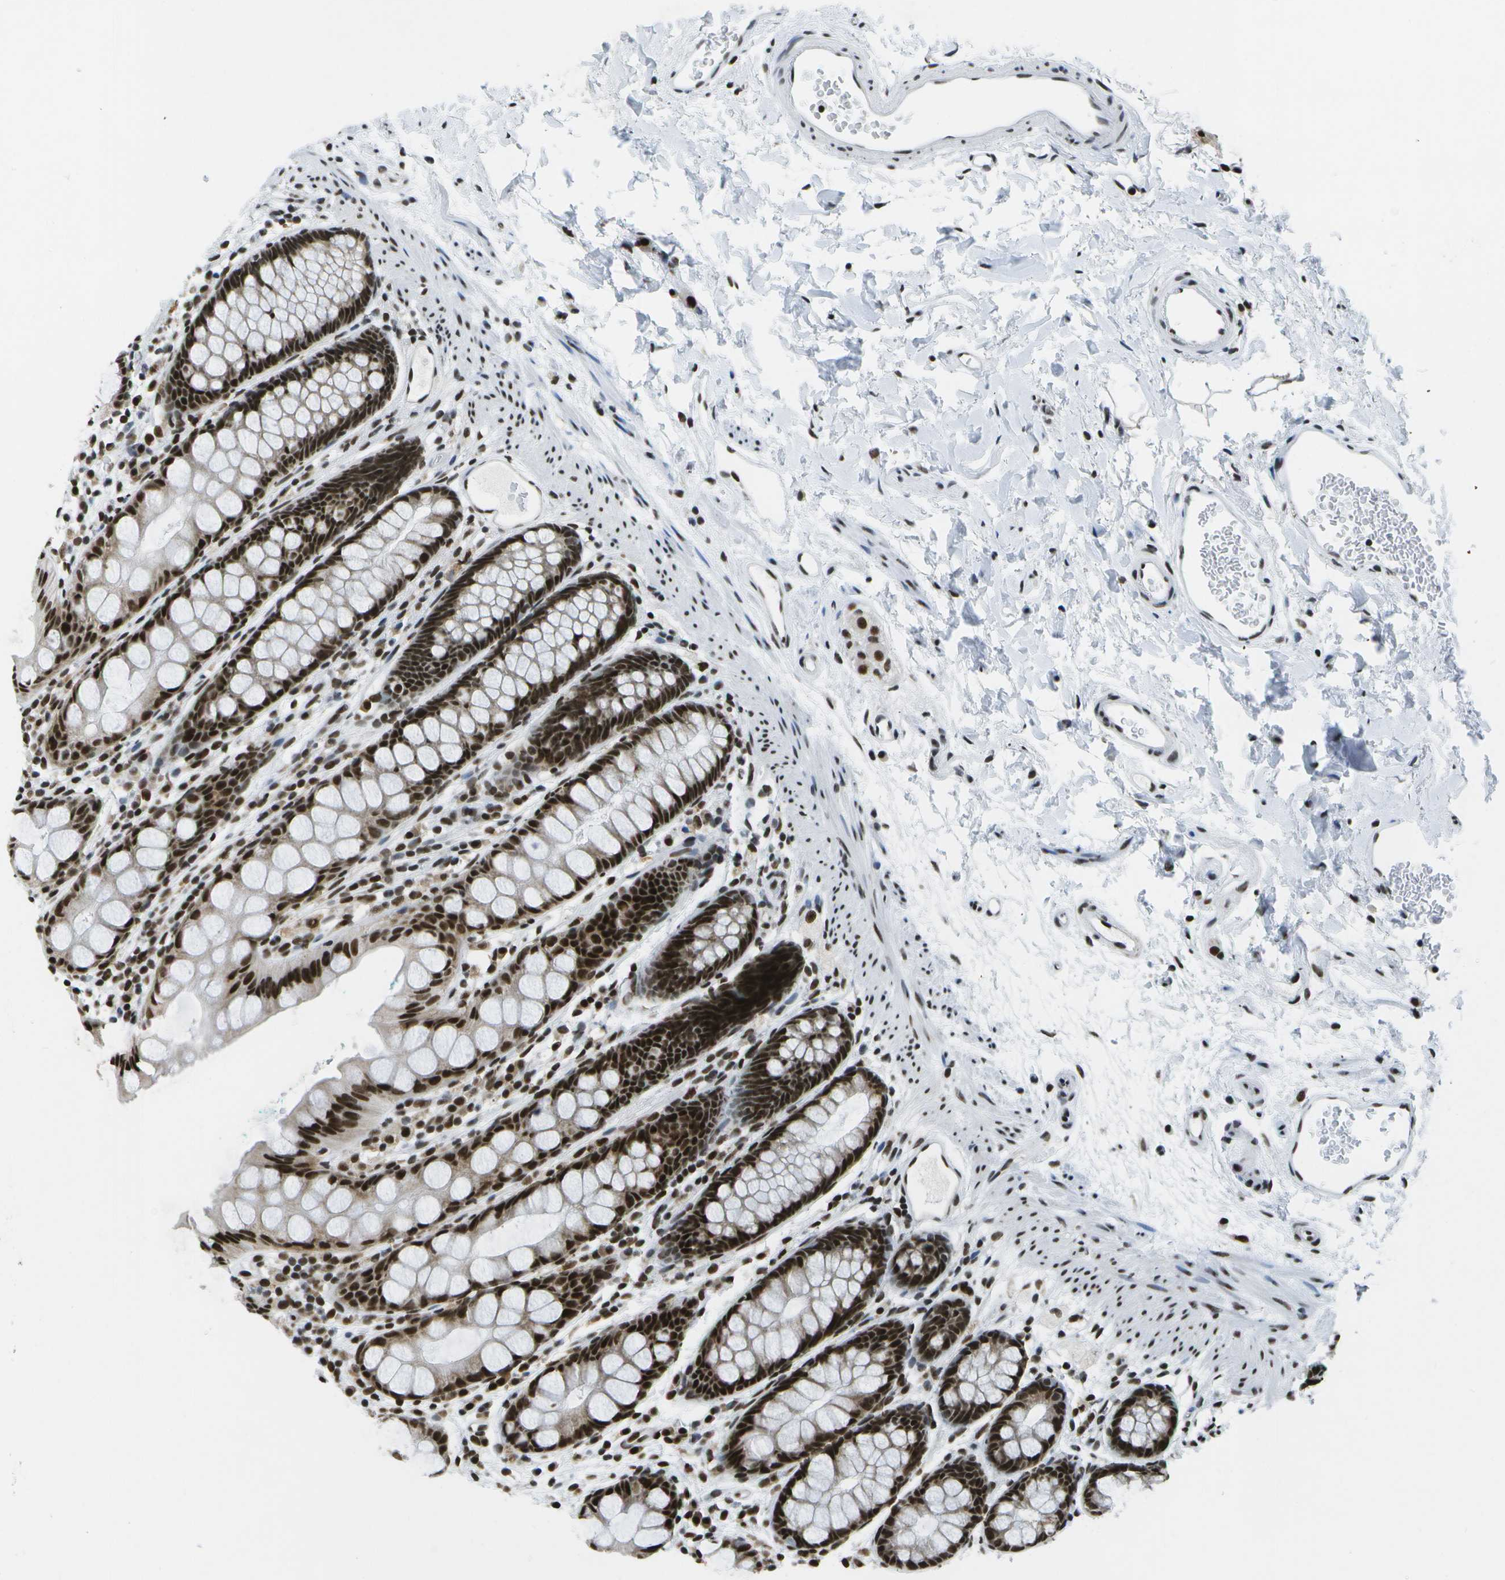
{"staining": {"intensity": "strong", "quantity": ">75%", "location": "nuclear"}, "tissue": "rectum", "cell_type": "Glandular cells", "image_type": "normal", "snomed": [{"axis": "morphology", "description": "Normal tissue, NOS"}, {"axis": "topography", "description": "Rectum"}], "caption": "Strong nuclear positivity for a protein is present in about >75% of glandular cells of benign rectum using immunohistochemistry.", "gene": "NSRP1", "patient": {"sex": "female", "age": 65}}